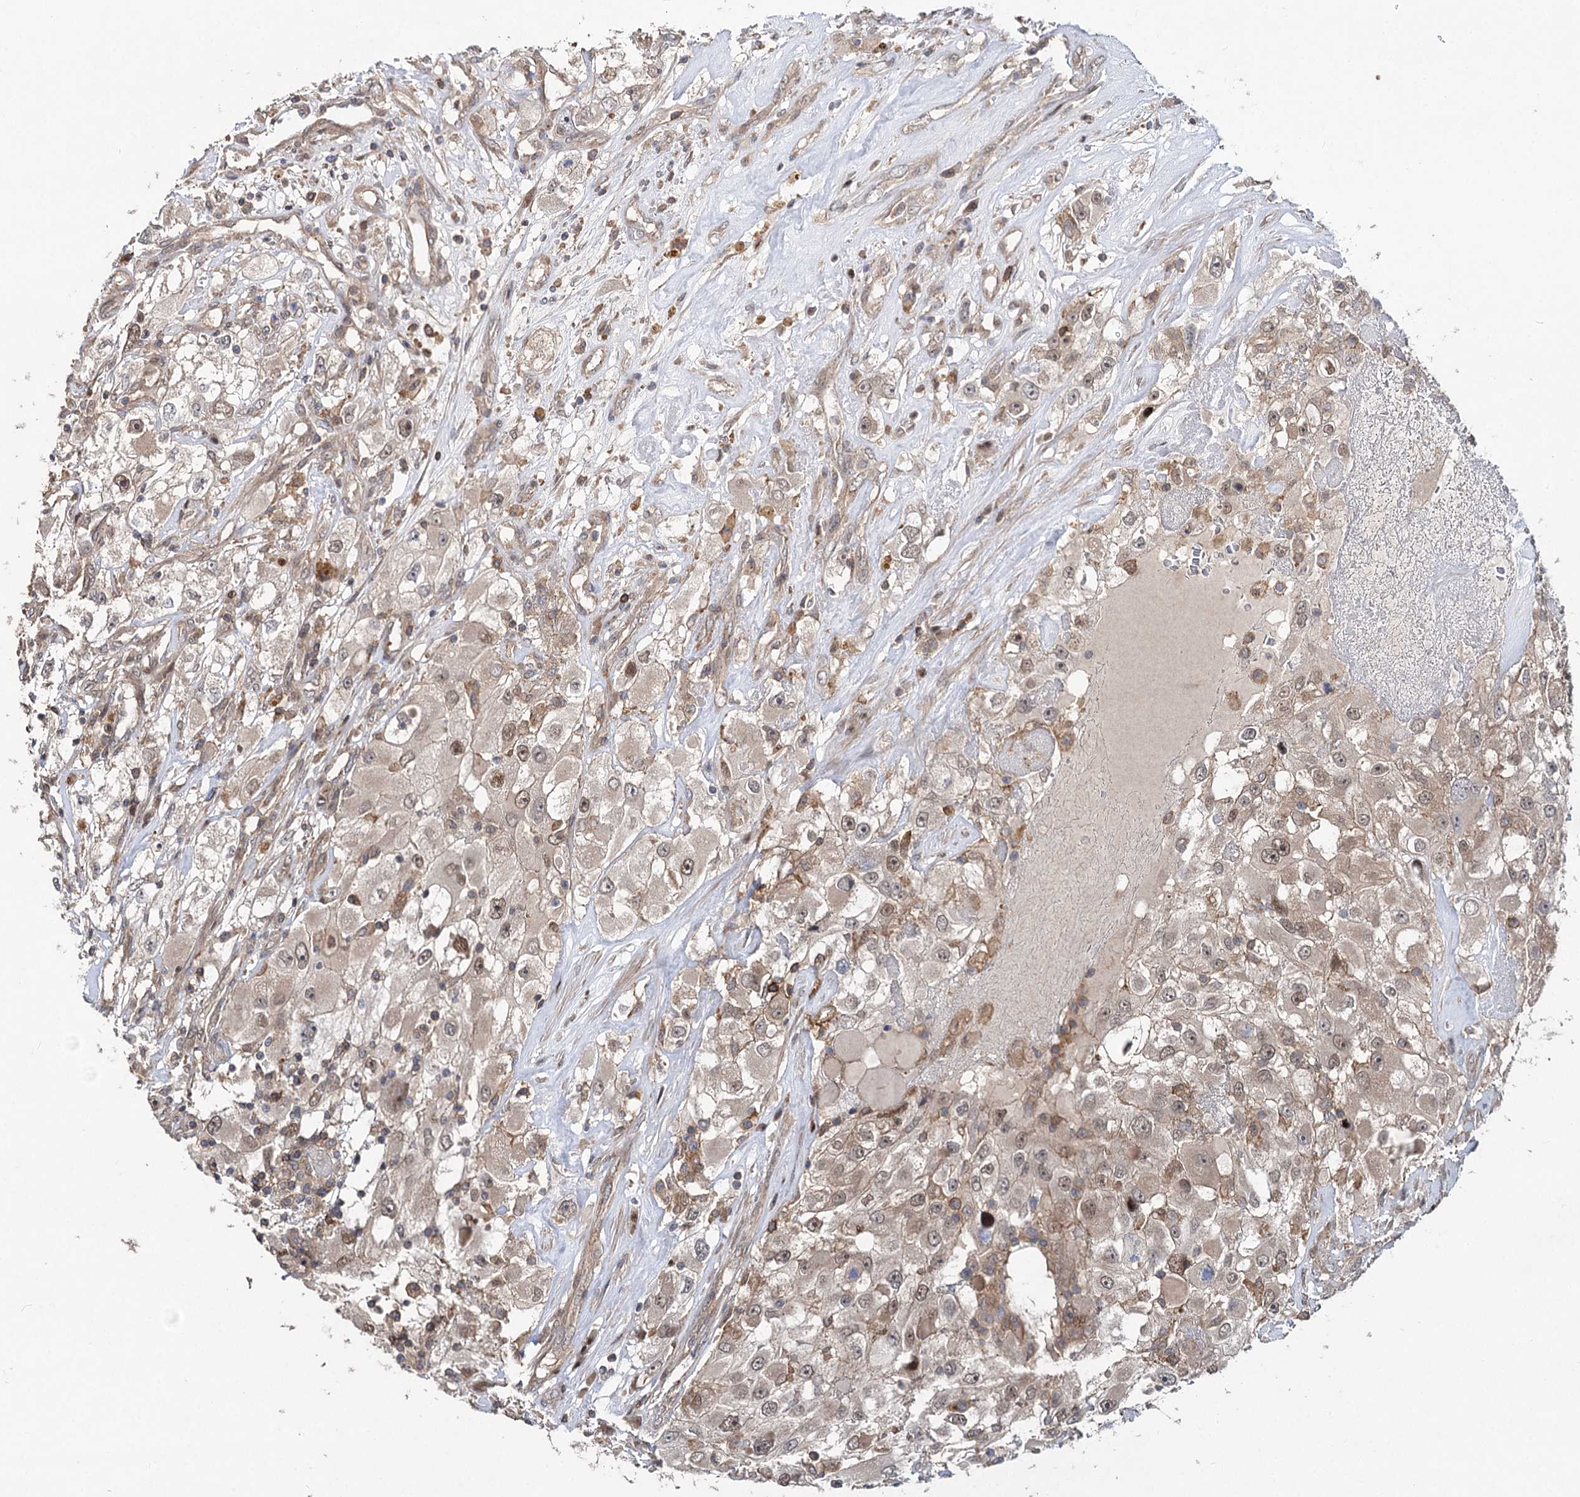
{"staining": {"intensity": "moderate", "quantity": "<25%", "location": "nuclear"}, "tissue": "renal cancer", "cell_type": "Tumor cells", "image_type": "cancer", "snomed": [{"axis": "morphology", "description": "Adenocarcinoma, NOS"}, {"axis": "topography", "description": "Kidney"}], "caption": "This histopathology image displays immunohistochemistry (IHC) staining of human renal adenocarcinoma, with low moderate nuclear expression in about <25% of tumor cells.", "gene": "STX6", "patient": {"sex": "female", "age": 52}}